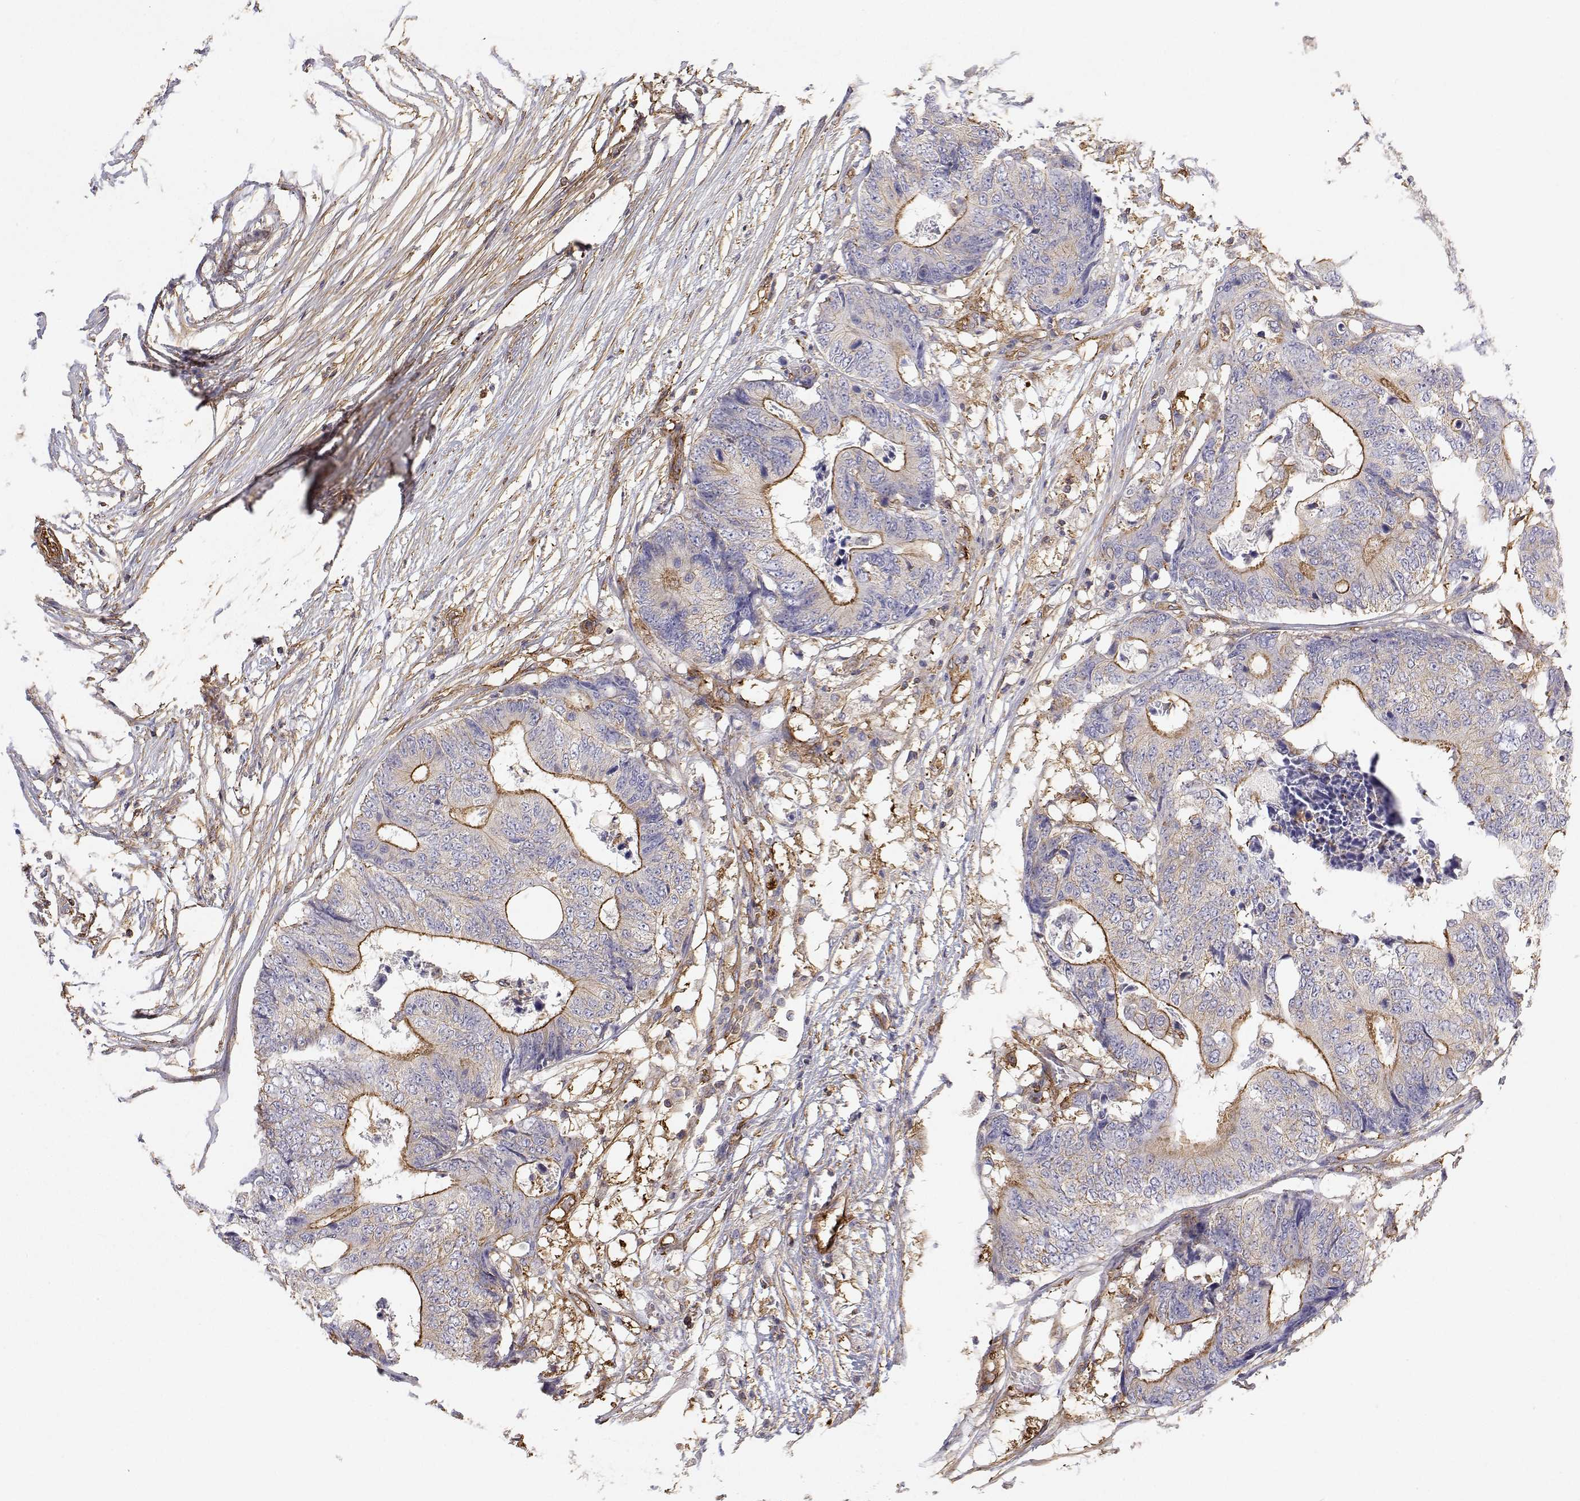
{"staining": {"intensity": "moderate", "quantity": "25%-75%", "location": "cytoplasmic/membranous"}, "tissue": "colorectal cancer", "cell_type": "Tumor cells", "image_type": "cancer", "snomed": [{"axis": "morphology", "description": "Adenocarcinoma, NOS"}, {"axis": "topography", "description": "Colon"}], "caption": "Immunohistochemical staining of human colorectal cancer exhibits medium levels of moderate cytoplasmic/membranous positivity in approximately 25%-75% of tumor cells.", "gene": "MYH9", "patient": {"sex": "female", "age": 48}}